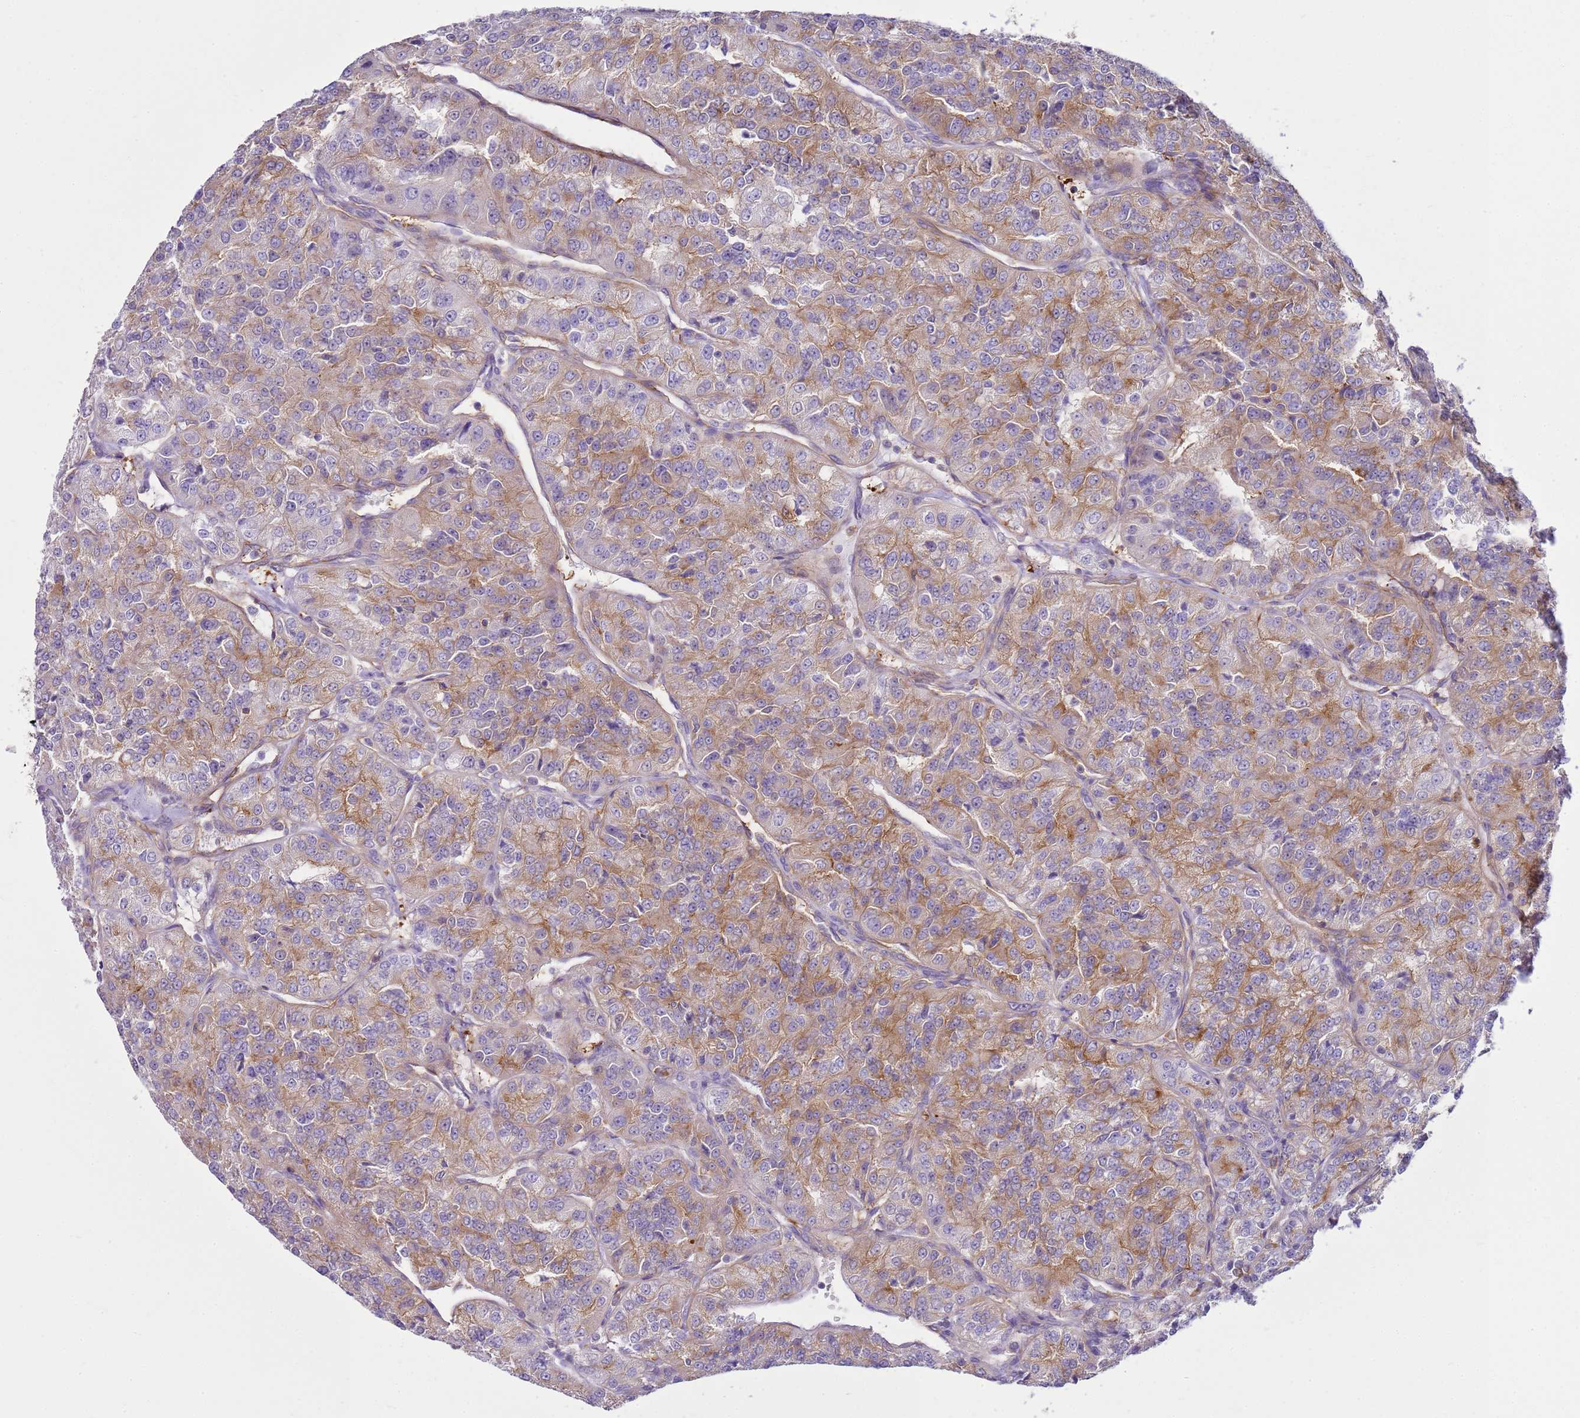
{"staining": {"intensity": "moderate", "quantity": ">75%", "location": "cytoplasmic/membranous"}, "tissue": "renal cancer", "cell_type": "Tumor cells", "image_type": "cancer", "snomed": [{"axis": "morphology", "description": "Adenocarcinoma, NOS"}, {"axis": "topography", "description": "Kidney"}], "caption": "Immunohistochemical staining of adenocarcinoma (renal) shows moderate cytoplasmic/membranous protein expression in about >75% of tumor cells.", "gene": "SNX21", "patient": {"sex": "female", "age": 63}}